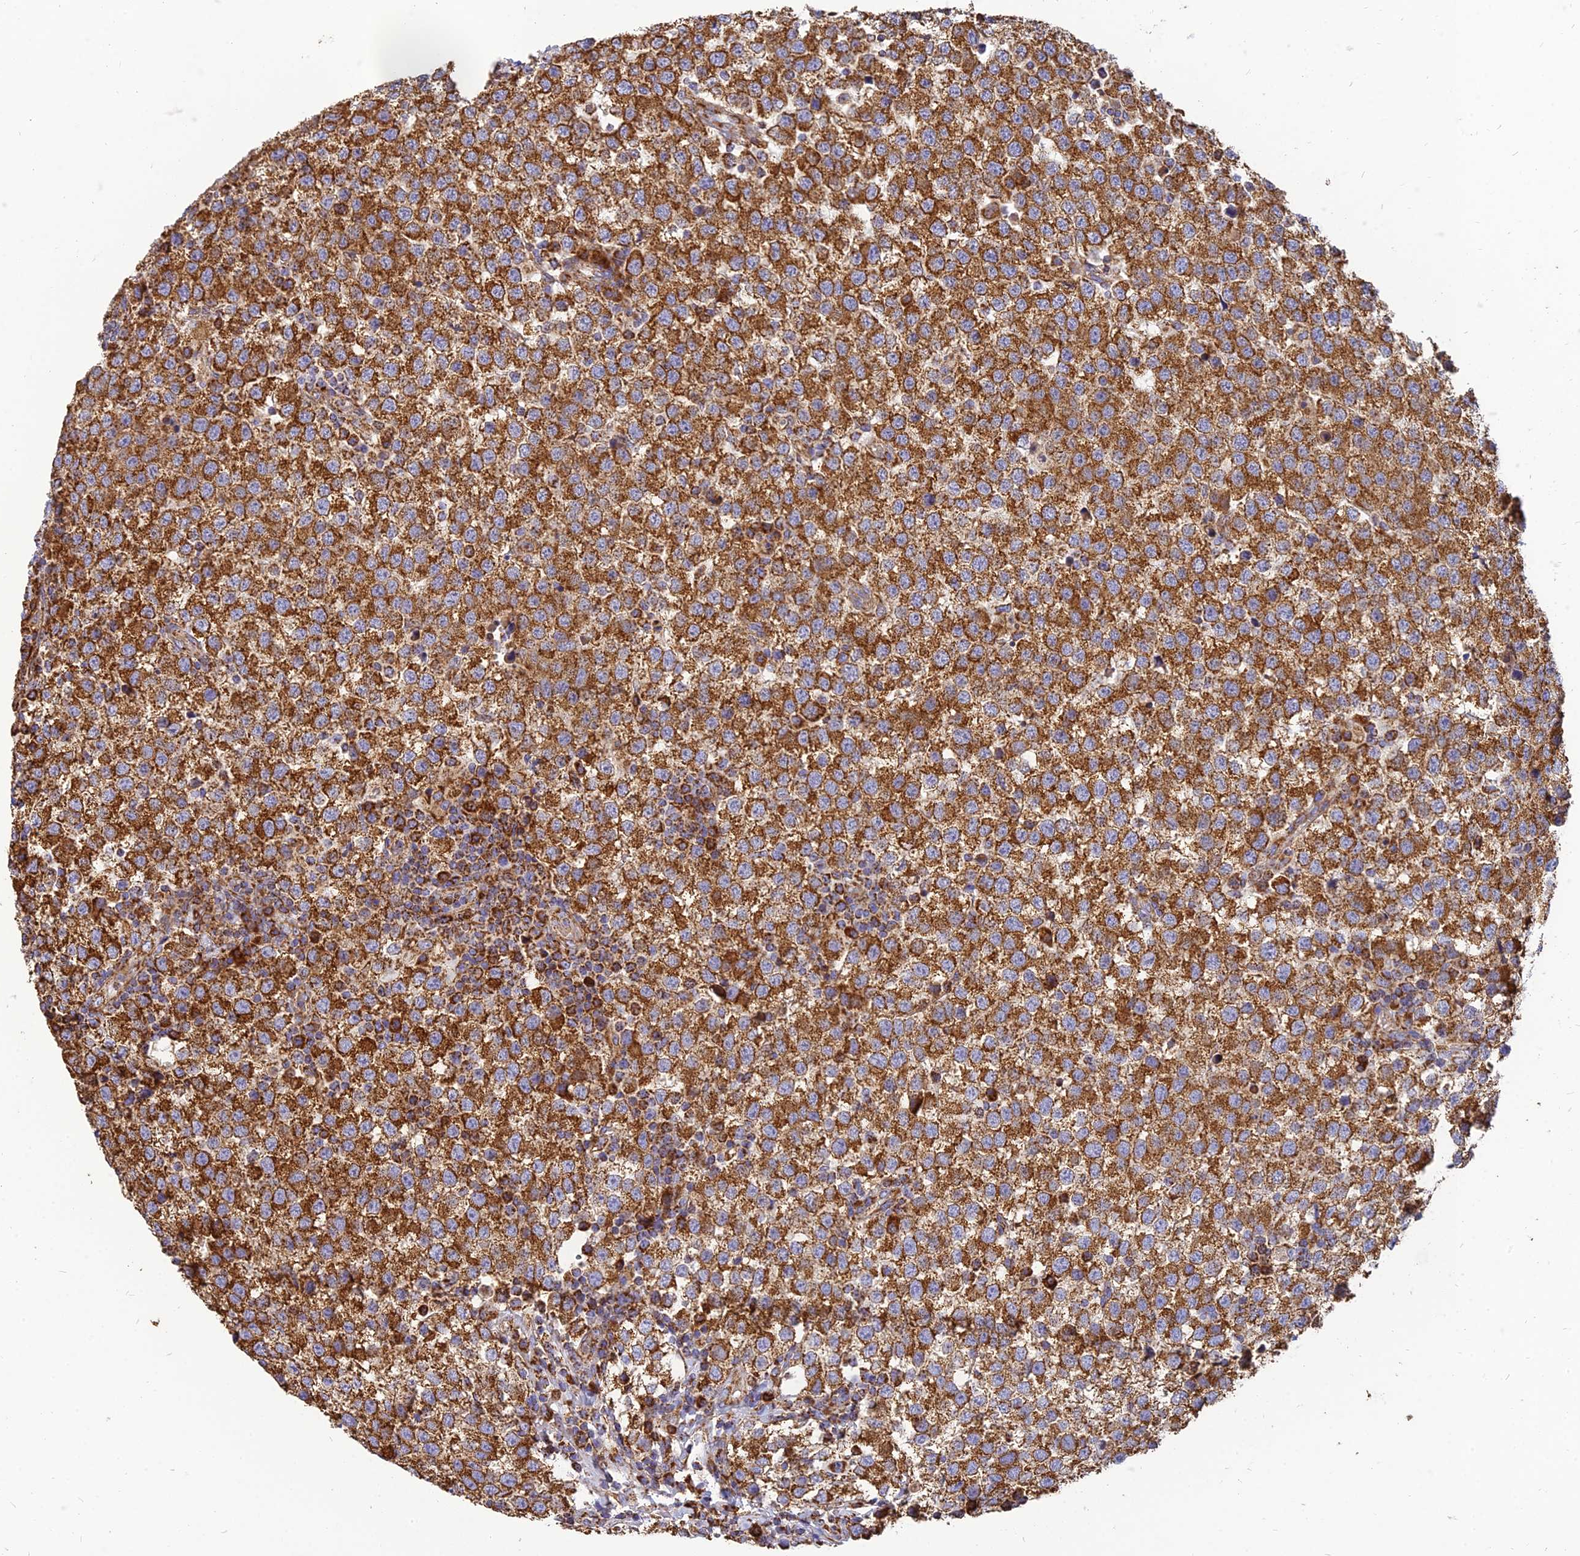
{"staining": {"intensity": "strong", "quantity": ">75%", "location": "cytoplasmic/membranous"}, "tissue": "testis cancer", "cell_type": "Tumor cells", "image_type": "cancer", "snomed": [{"axis": "morphology", "description": "Seminoma, NOS"}, {"axis": "topography", "description": "Testis"}], "caption": "An image showing strong cytoplasmic/membranous expression in about >75% of tumor cells in testis cancer (seminoma), as visualized by brown immunohistochemical staining.", "gene": "THUMPD2", "patient": {"sex": "male", "age": 34}}